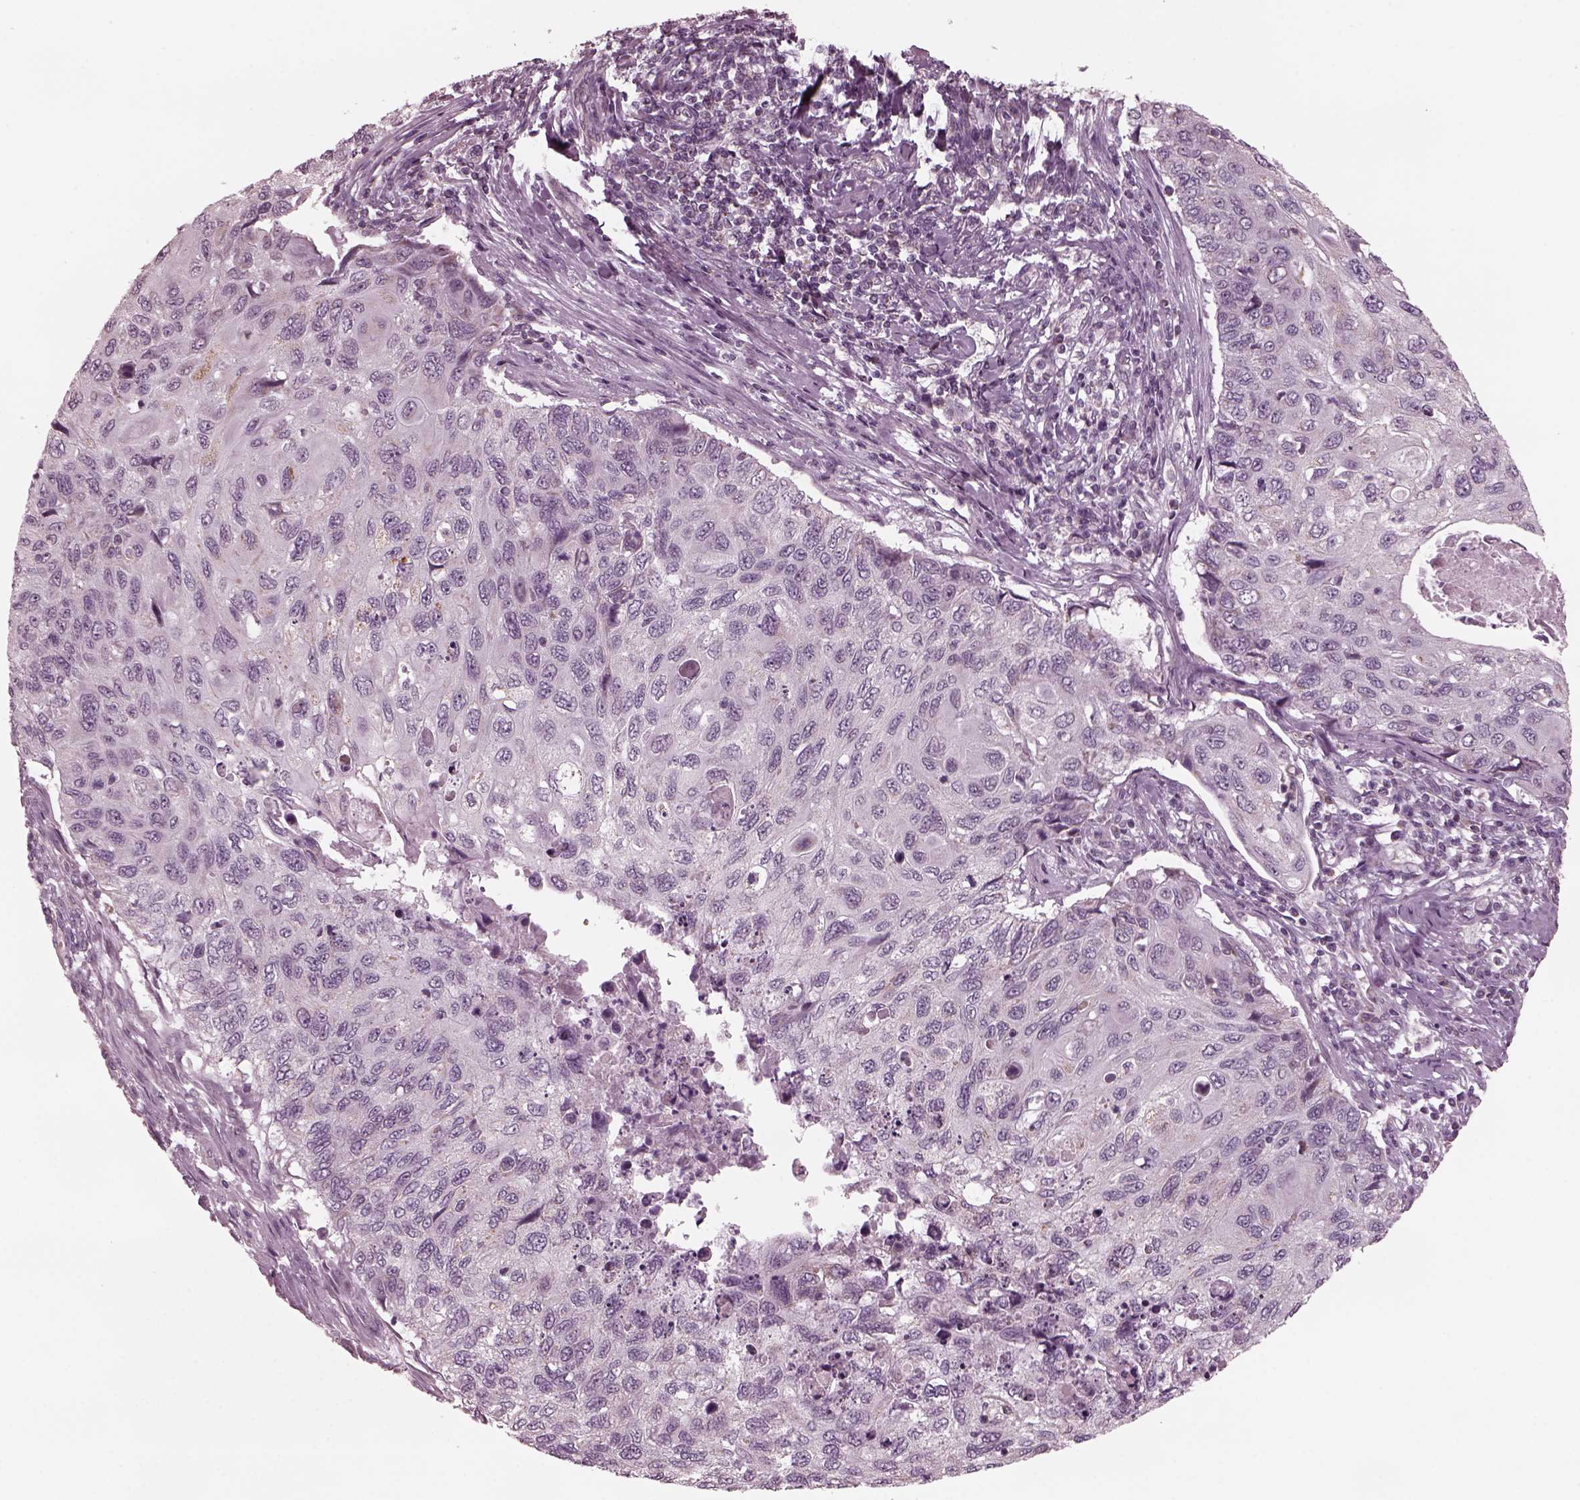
{"staining": {"intensity": "negative", "quantity": "none", "location": "none"}, "tissue": "cervical cancer", "cell_type": "Tumor cells", "image_type": "cancer", "snomed": [{"axis": "morphology", "description": "Squamous cell carcinoma, NOS"}, {"axis": "topography", "description": "Cervix"}], "caption": "Immunohistochemical staining of cervical squamous cell carcinoma shows no significant positivity in tumor cells.", "gene": "CELSR3", "patient": {"sex": "female", "age": 70}}